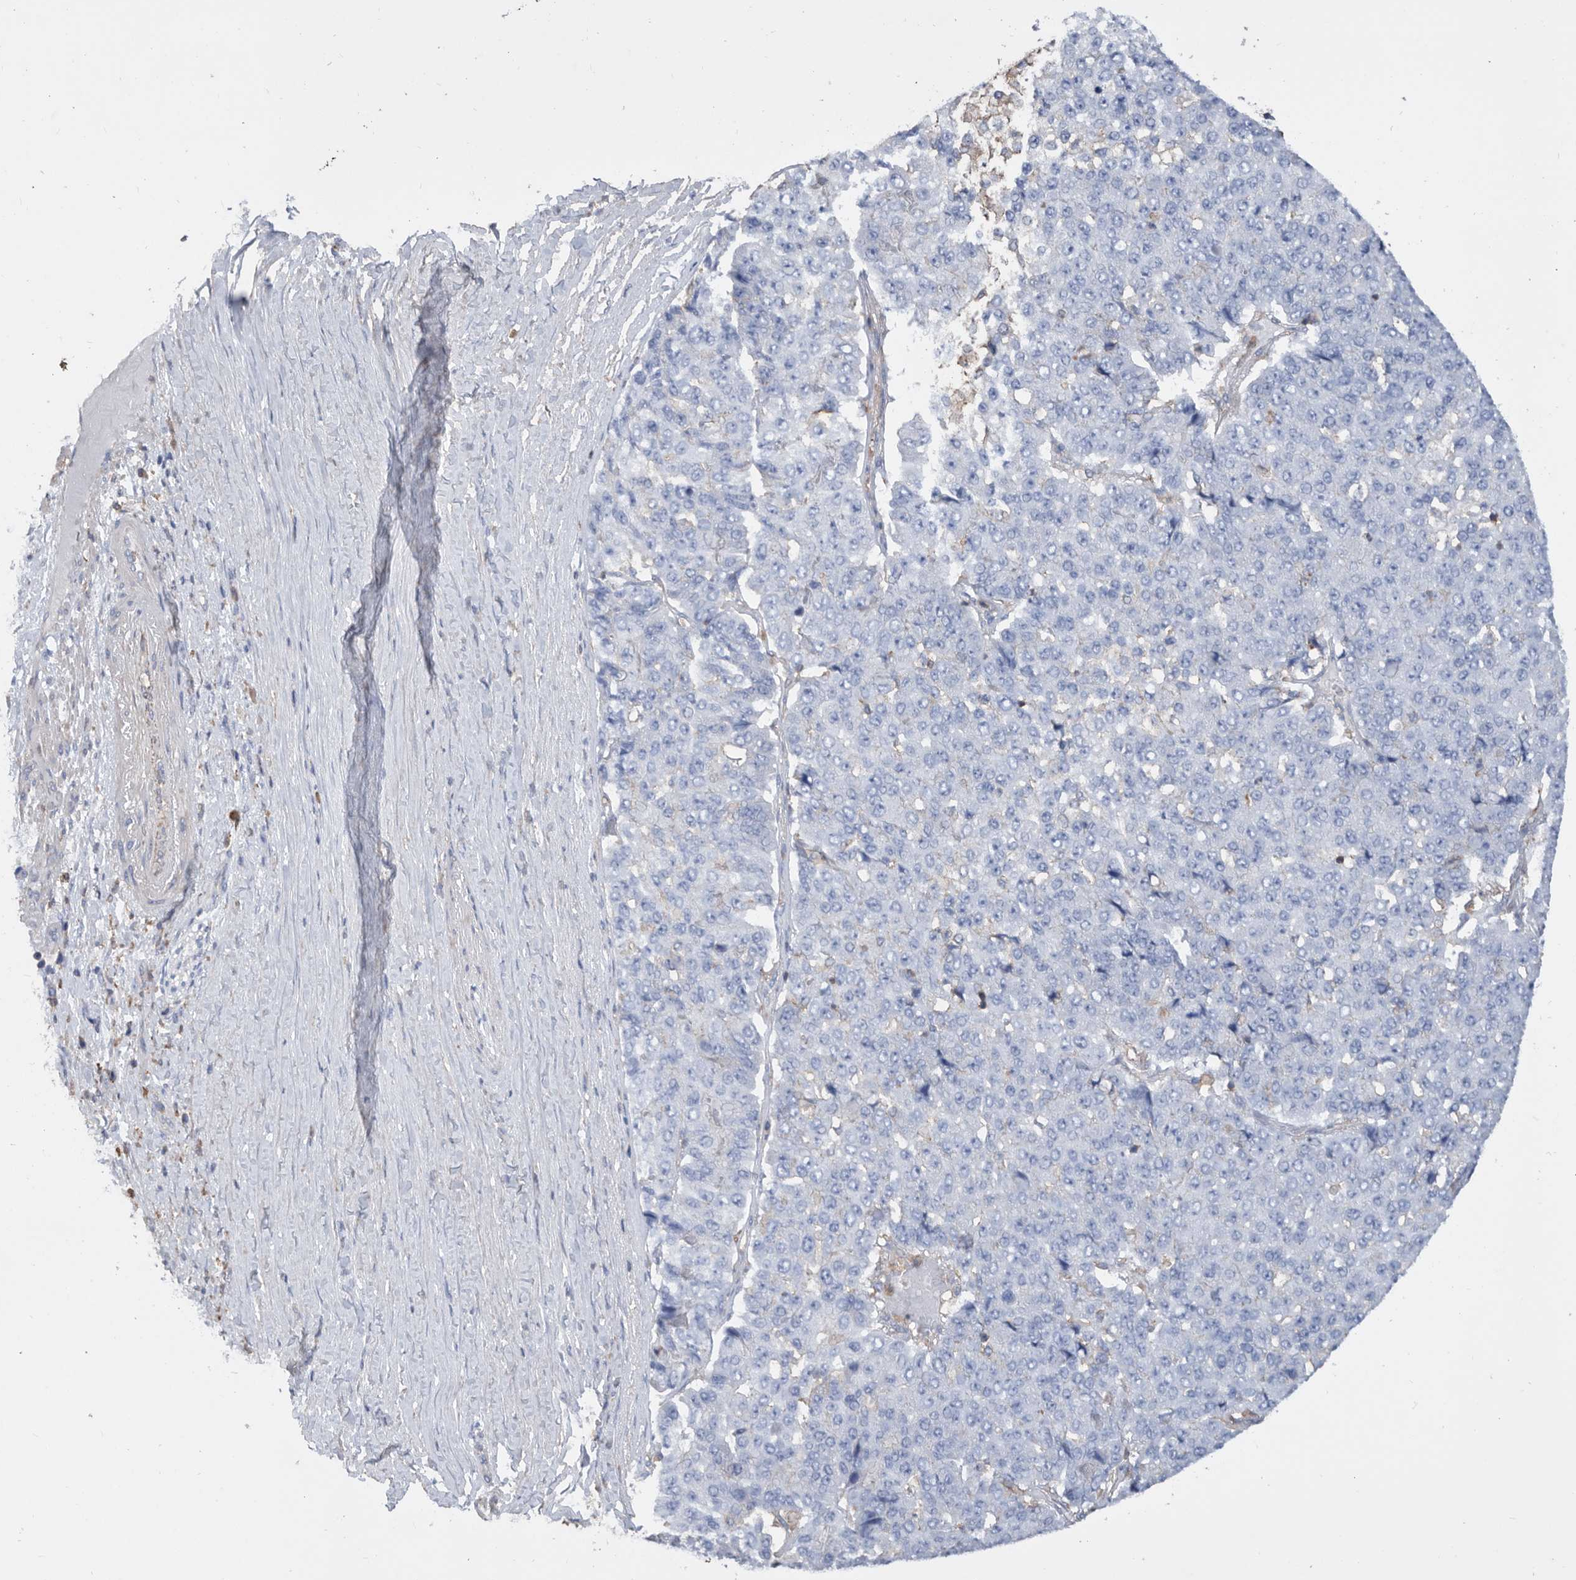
{"staining": {"intensity": "negative", "quantity": "none", "location": "none"}, "tissue": "pancreatic cancer", "cell_type": "Tumor cells", "image_type": "cancer", "snomed": [{"axis": "morphology", "description": "Adenocarcinoma, NOS"}, {"axis": "topography", "description": "Pancreas"}], "caption": "Tumor cells are negative for brown protein staining in adenocarcinoma (pancreatic).", "gene": "MS4A4A", "patient": {"sex": "male", "age": 50}}